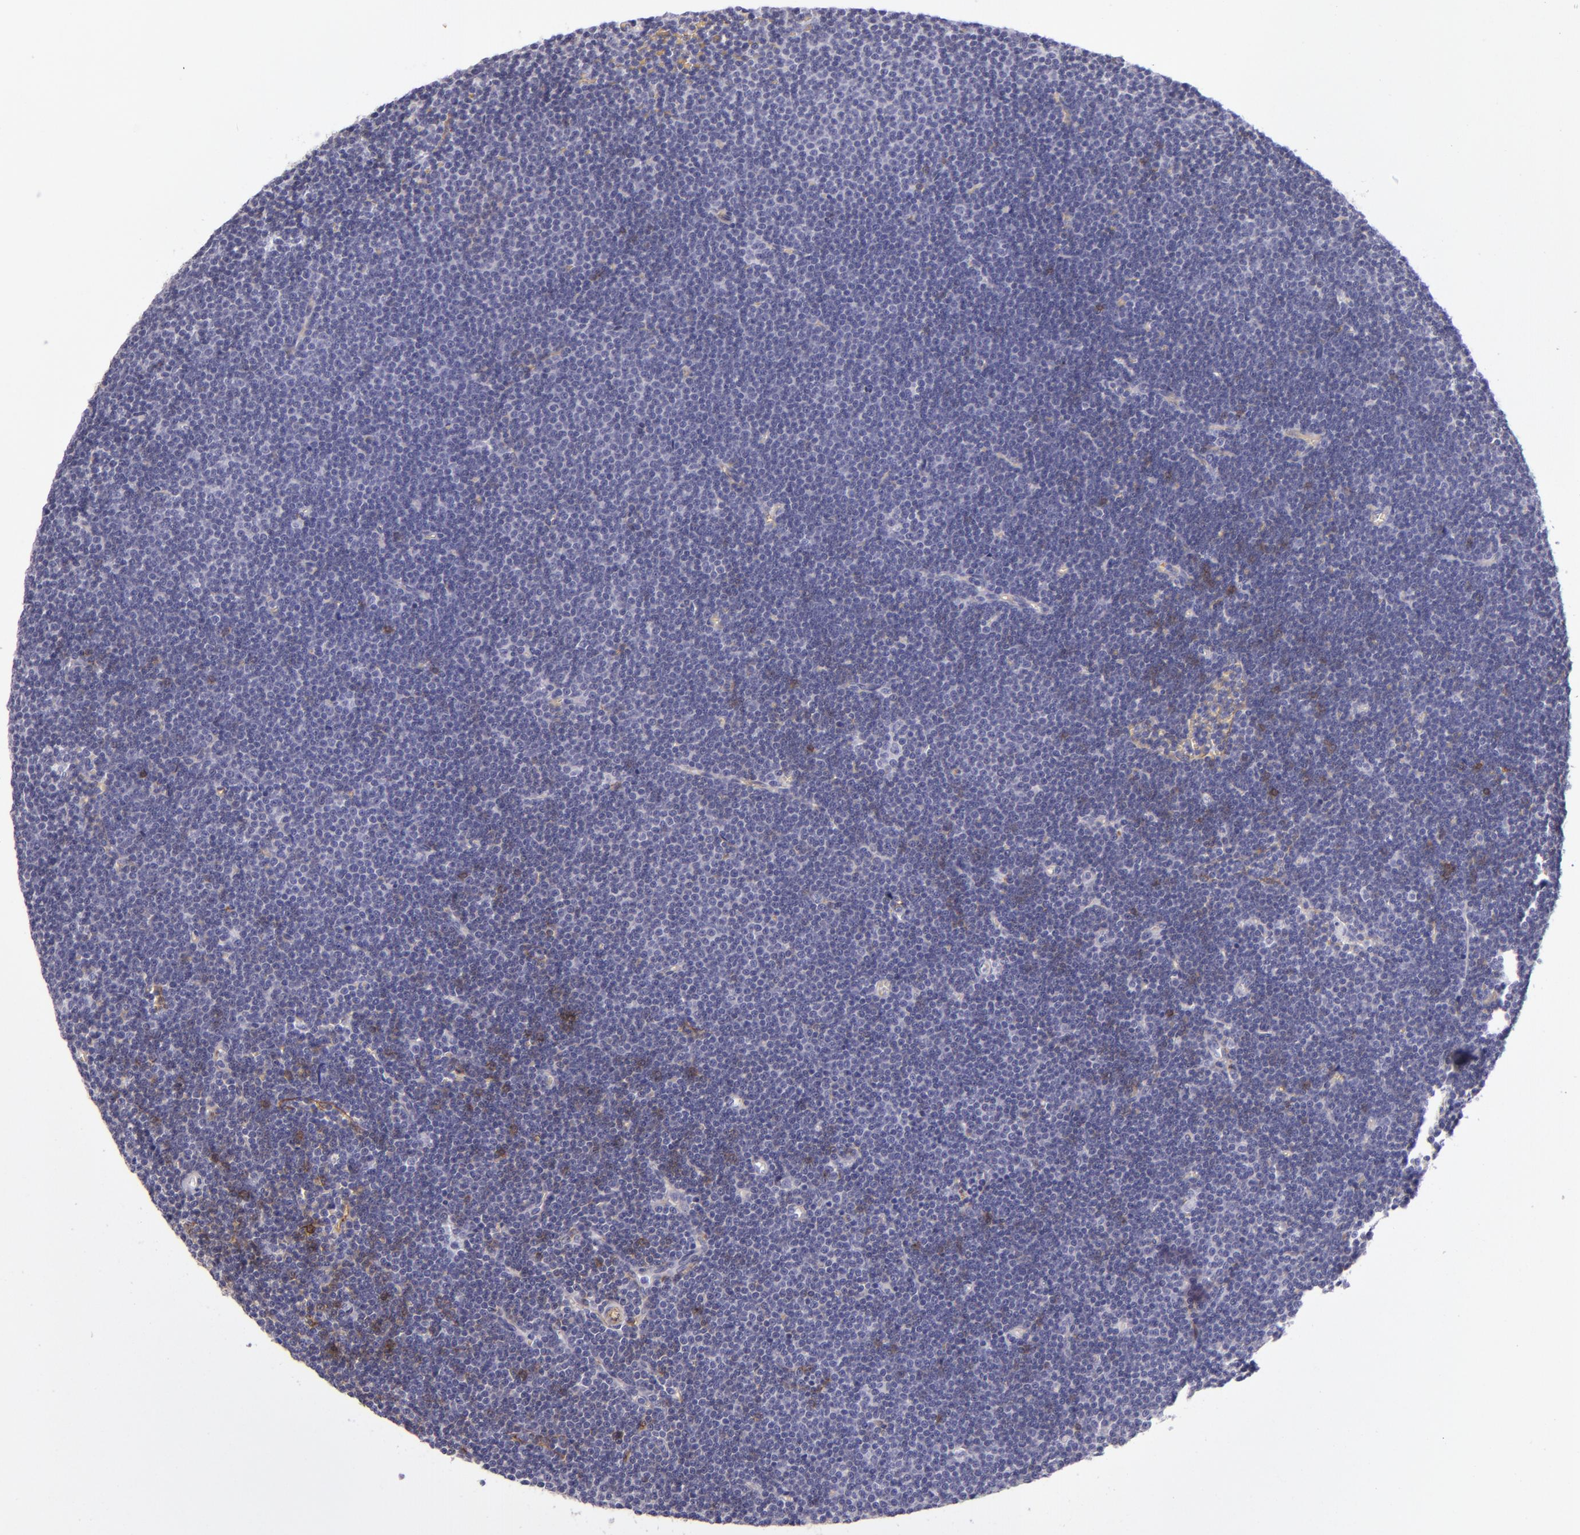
{"staining": {"intensity": "negative", "quantity": "none", "location": "none"}, "tissue": "lymphoma", "cell_type": "Tumor cells", "image_type": "cancer", "snomed": [{"axis": "morphology", "description": "Malignant lymphoma, non-Hodgkin's type, Low grade"}, {"axis": "topography", "description": "Lymph node"}], "caption": "IHC photomicrograph of neoplastic tissue: human lymphoma stained with DAB shows no significant protein positivity in tumor cells.", "gene": "CD9", "patient": {"sex": "female", "age": 73}}